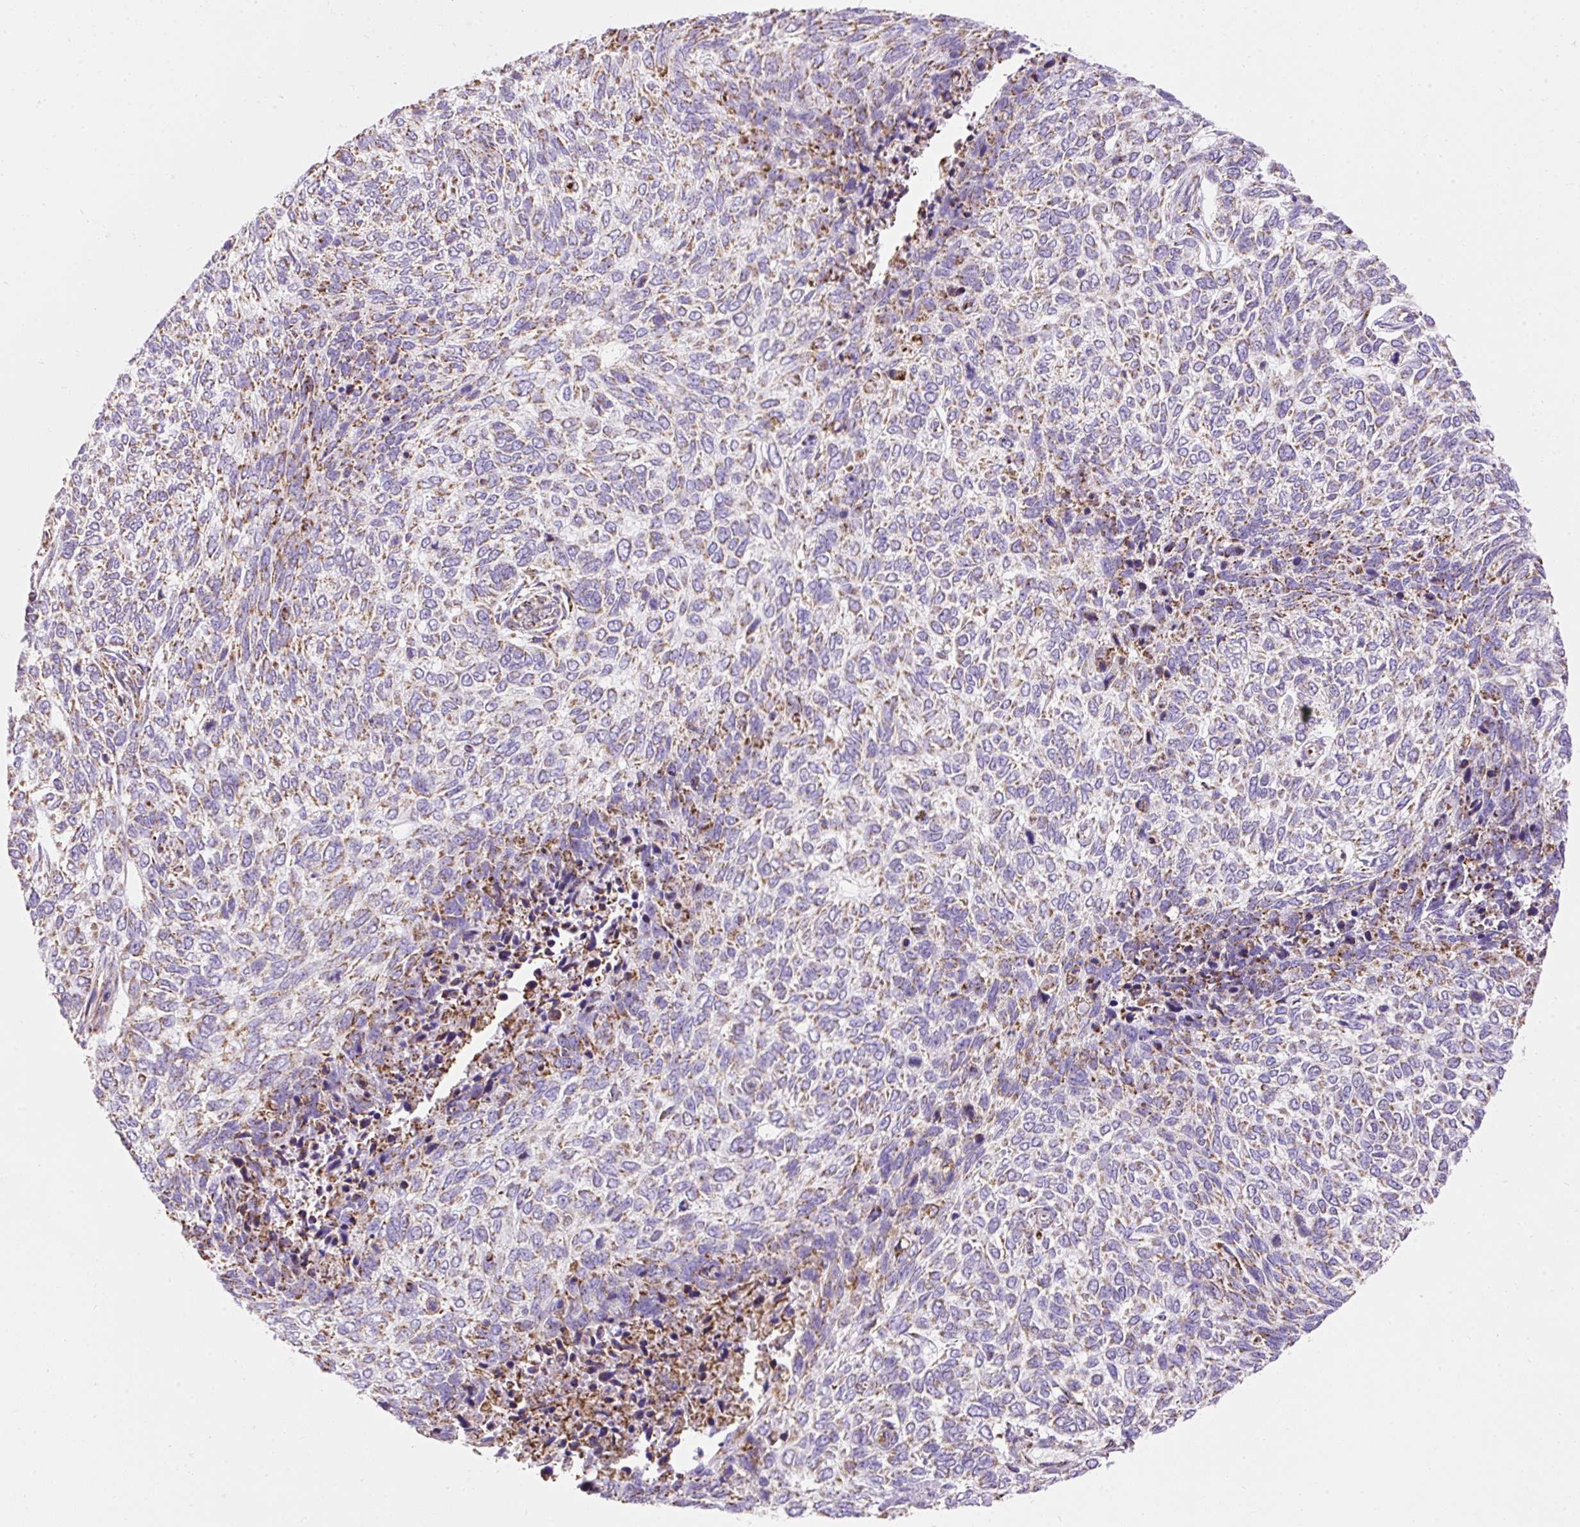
{"staining": {"intensity": "moderate", "quantity": "25%-75%", "location": "cytoplasmic/membranous"}, "tissue": "skin cancer", "cell_type": "Tumor cells", "image_type": "cancer", "snomed": [{"axis": "morphology", "description": "Basal cell carcinoma"}, {"axis": "topography", "description": "Skin"}], "caption": "Moderate cytoplasmic/membranous expression is present in approximately 25%-75% of tumor cells in skin cancer (basal cell carcinoma).", "gene": "DAAM2", "patient": {"sex": "female", "age": 65}}